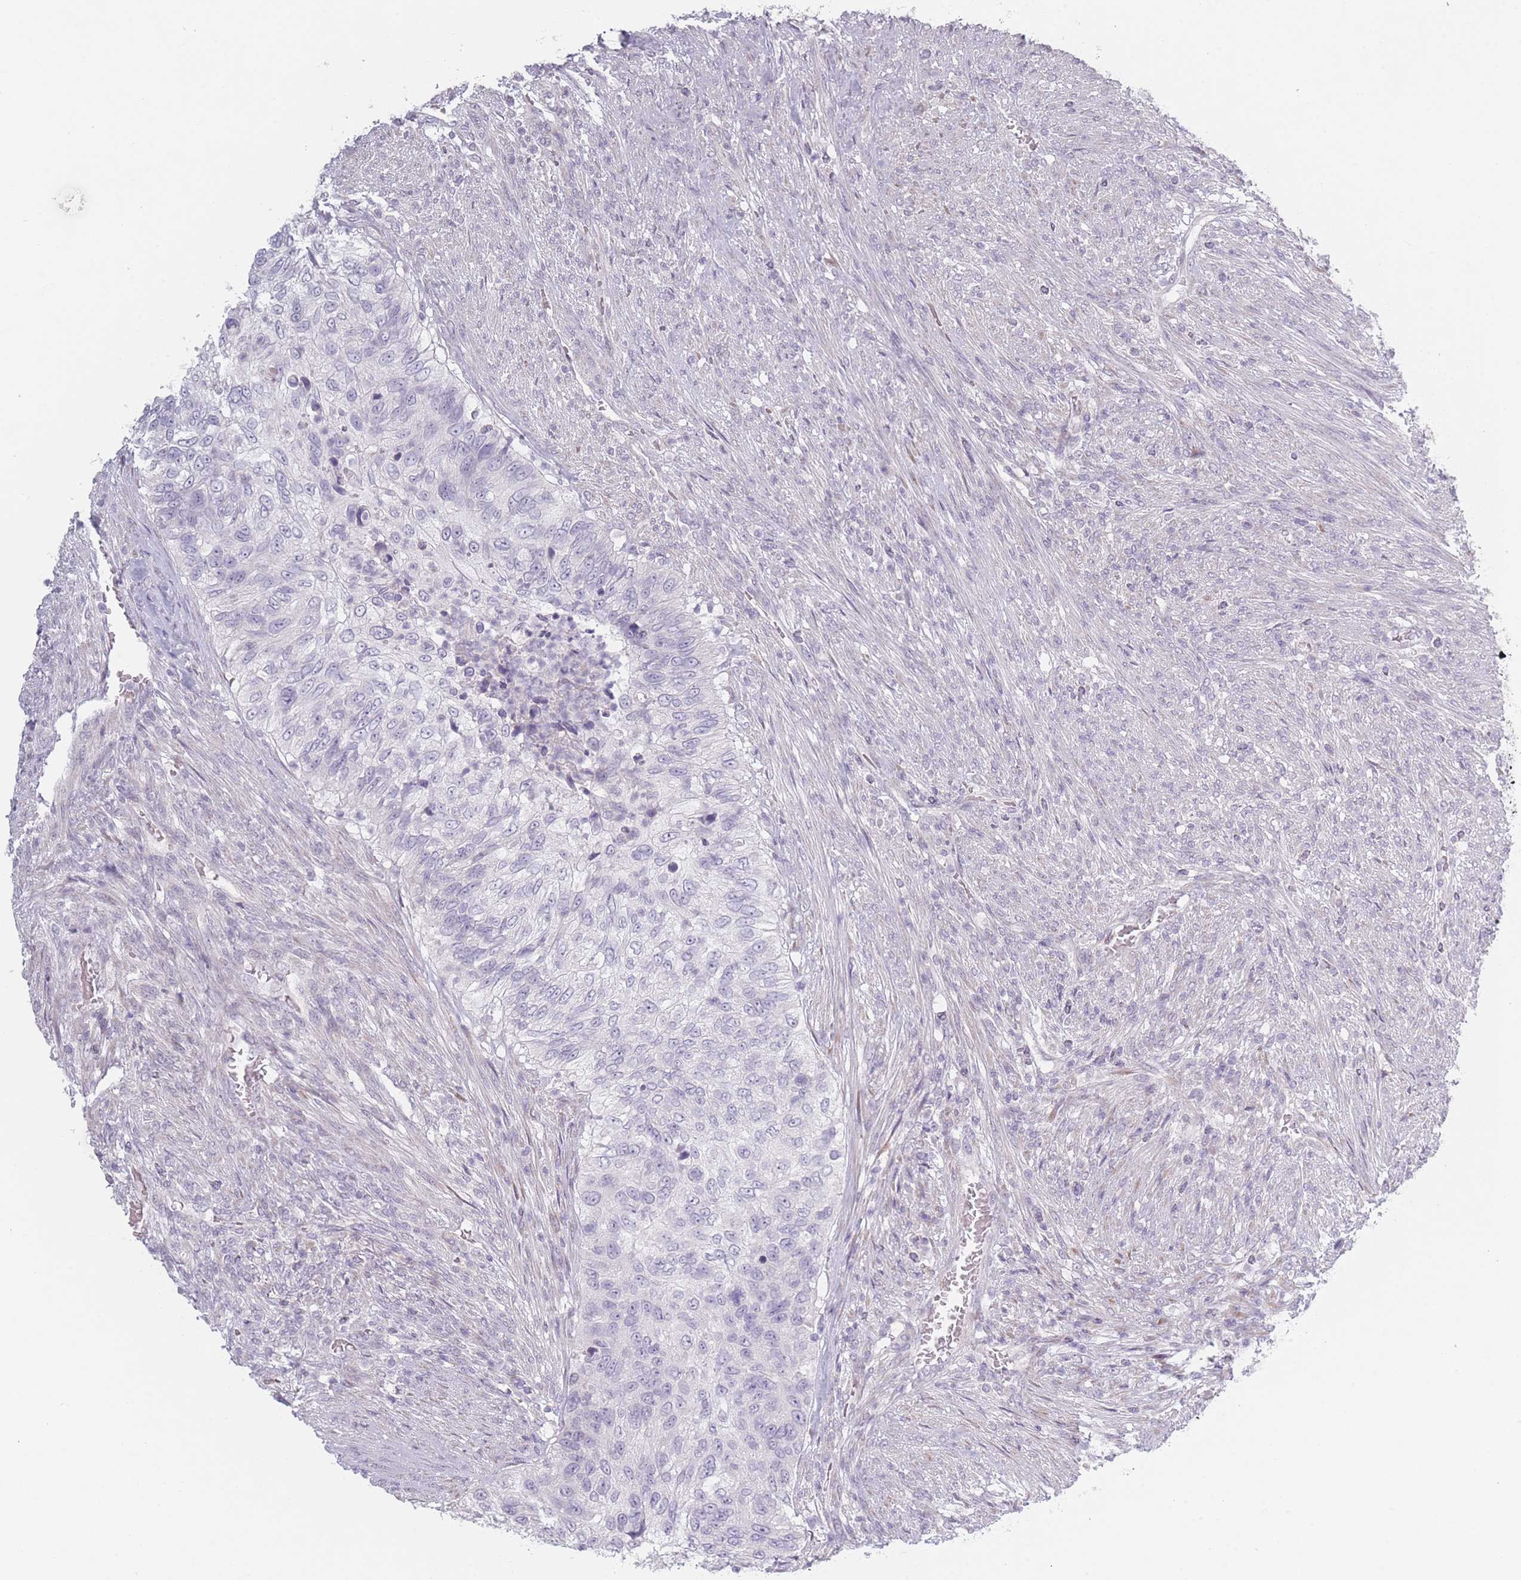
{"staining": {"intensity": "negative", "quantity": "none", "location": "none"}, "tissue": "urothelial cancer", "cell_type": "Tumor cells", "image_type": "cancer", "snomed": [{"axis": "morphology", "description": "Urothelial carcinoma, High grade"}, {"axis": "topography", "description": "Urinary bladder"}], "caption": "There is no significant expression in tumor cells of urothelial cancer. (Immunohistochemistry, brightfield microscopy, high magnification).", "gene": "RASL10B", "patient": {"sex": "female", "age": 60}}